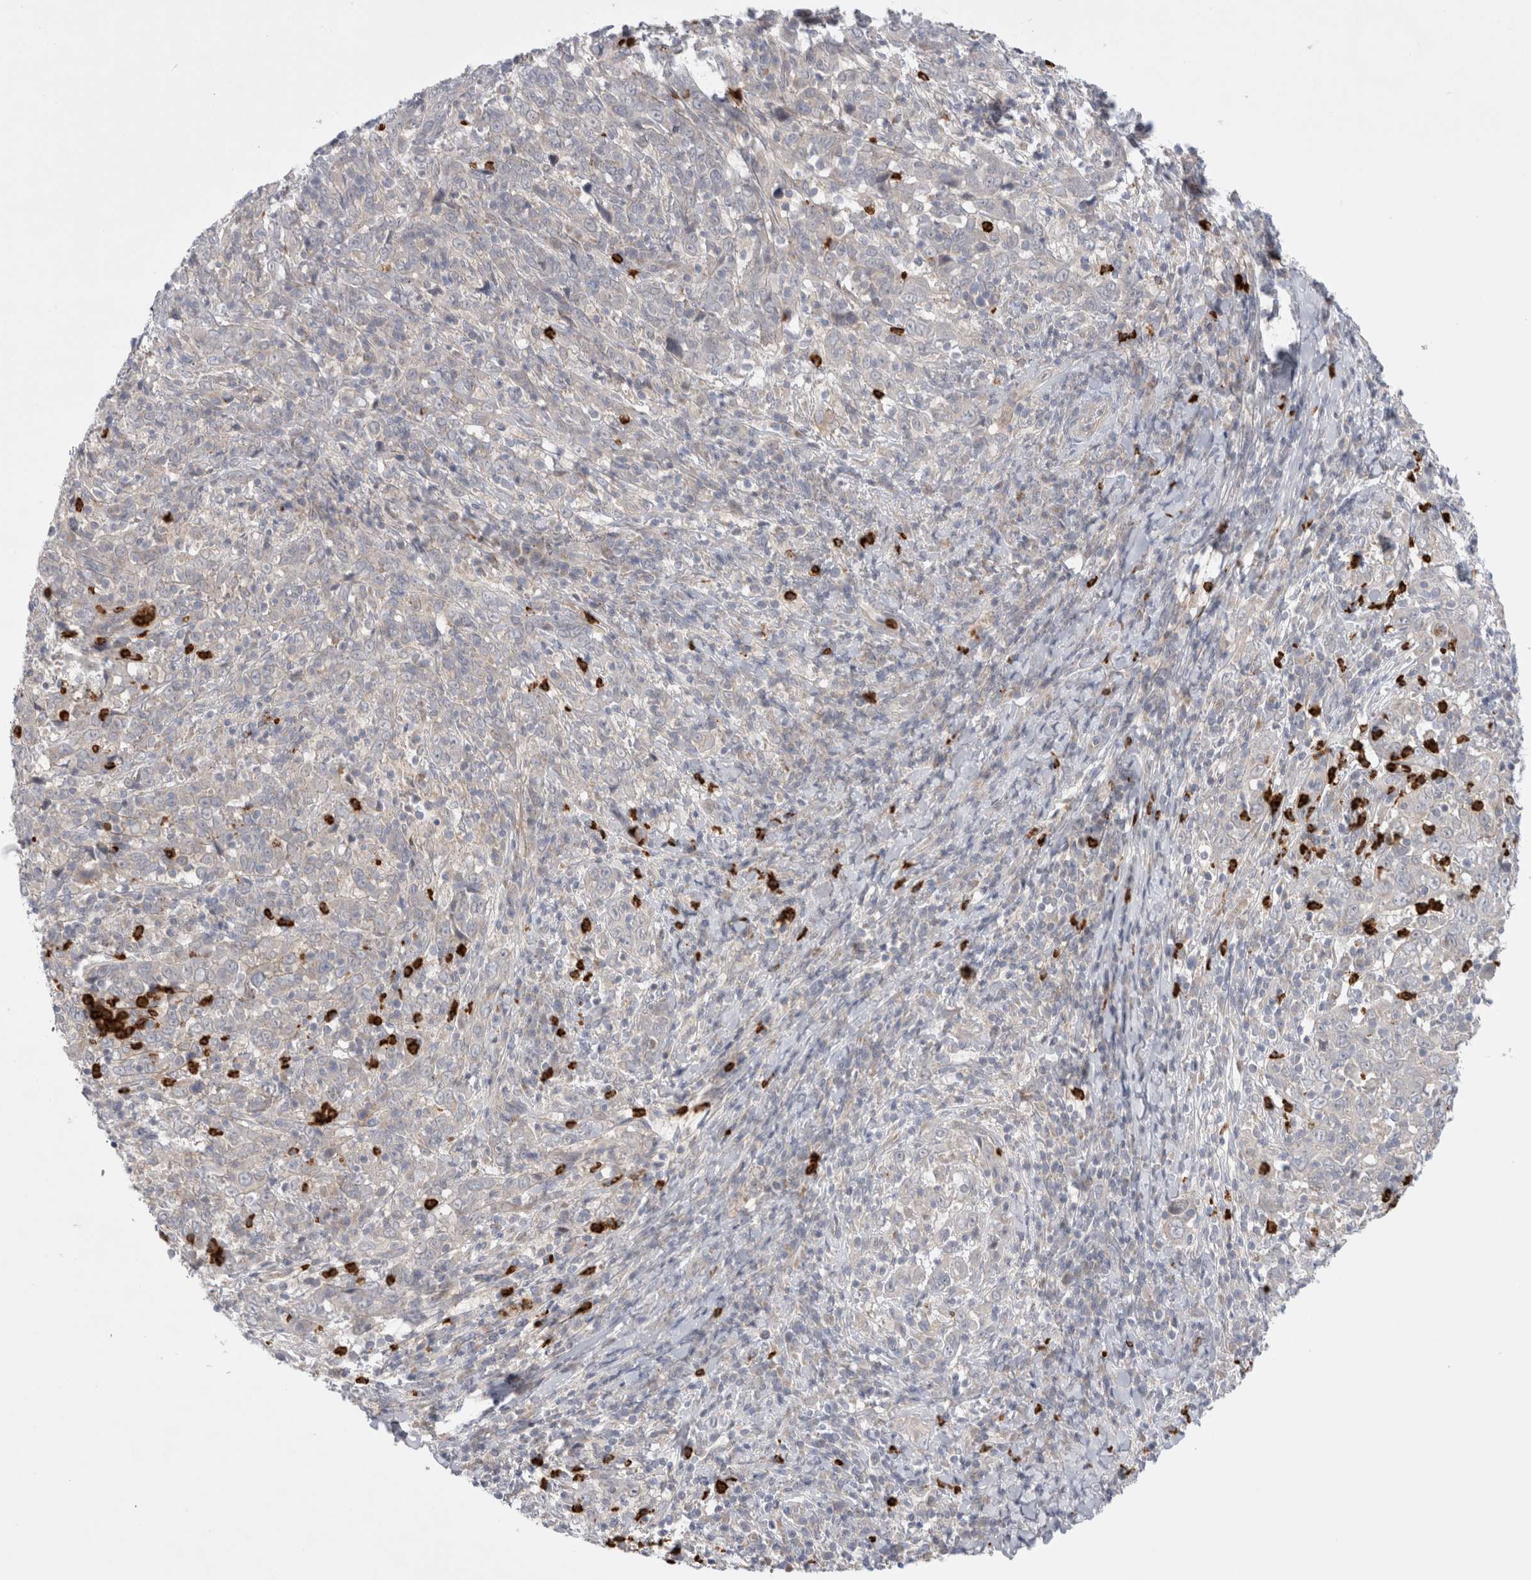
{"staining": {"intensity": "negative", "quantity": "none", "location": "none"}, "tissue": "cervical cancer", "cell_type": "Tumor cells", "image_type": "cancer", "snomed": [{"axis": "morphology", "description": "Squamous cell carcinoma, NOS"}, {"axis": "topography", "description": "Cervix"}], "caption": "An image of human cervical squamous cell carcinoma is negative for staining in tumor cells.", "gene": "GSDMB", "patient": {"sex": "female", "age": 46}}